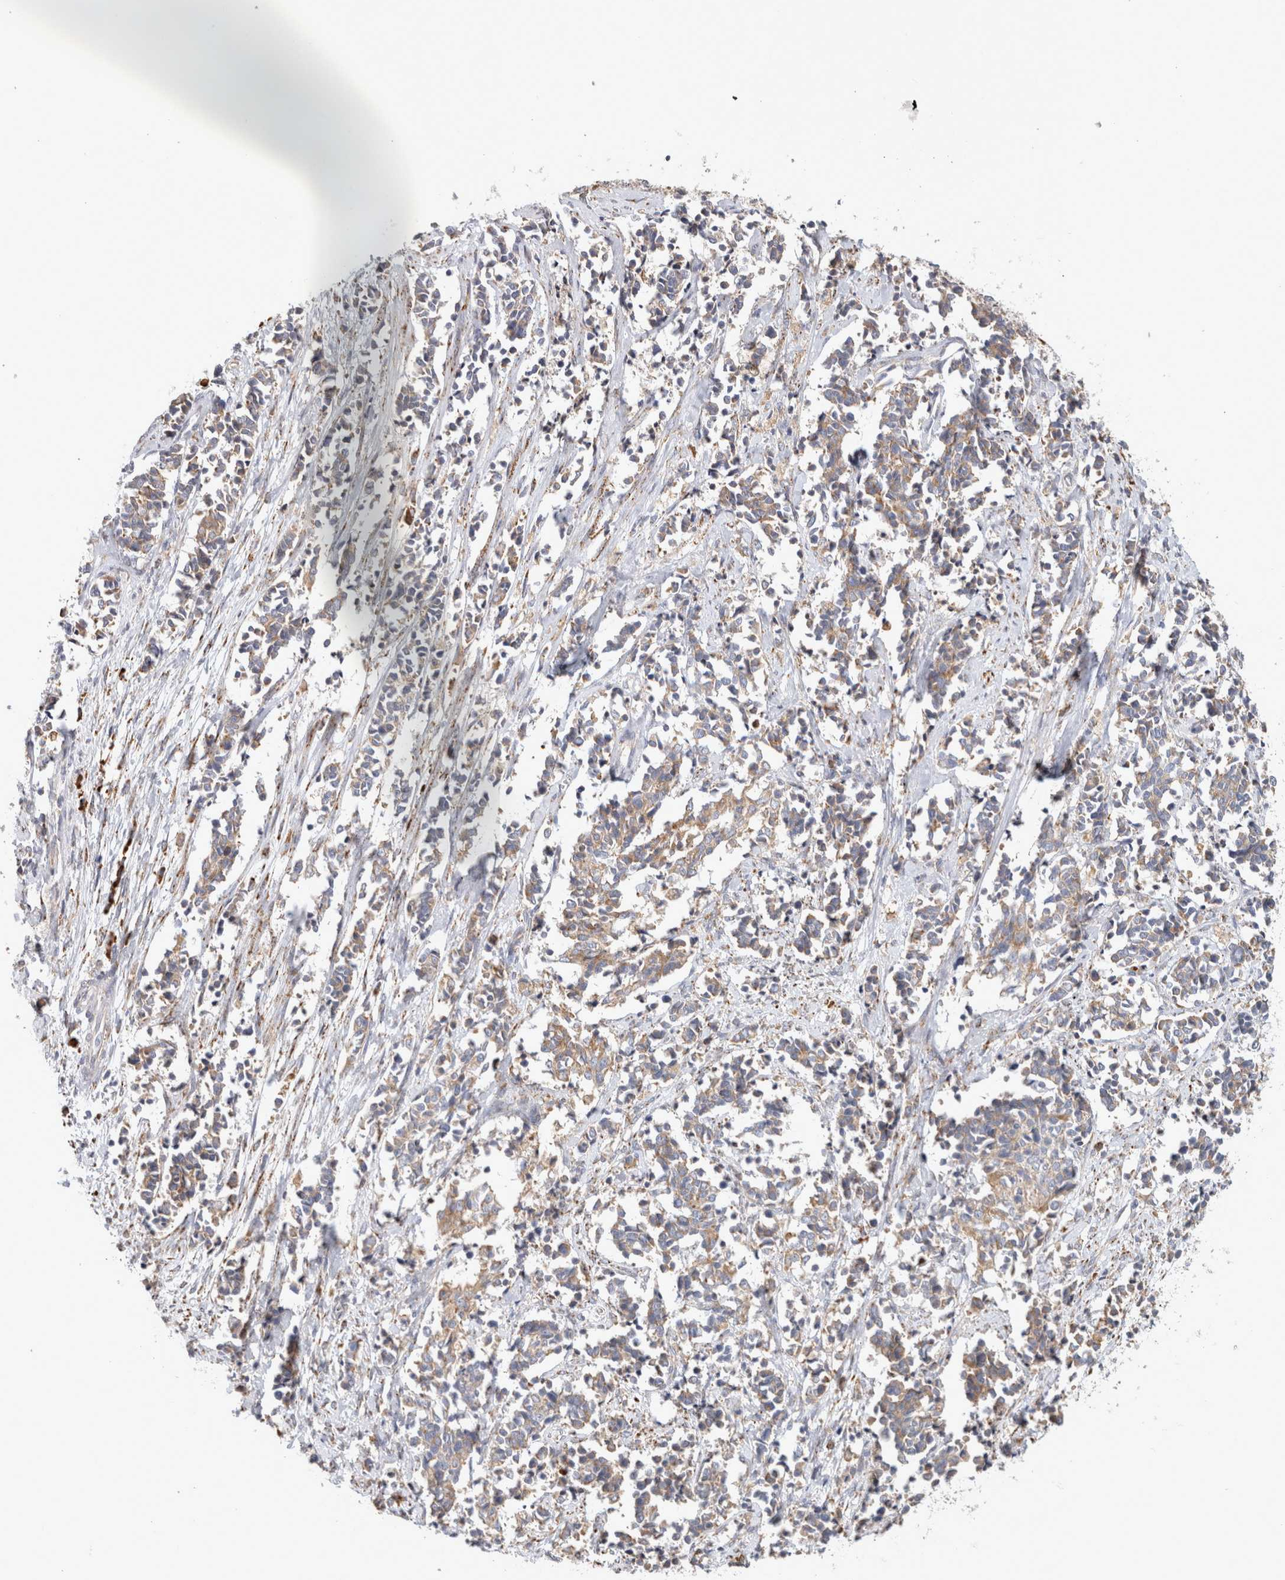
{"staining": {"intensity": "weak", "quantity": ">75%", "location": "cytoplasmic/membranous"}, "tissue": "cervical cancer", "cell_type": "Tumor cells", "image_type": "cancer", "snomed": [{"axis": "morphology", "description": "Squamous cell carcinoma, NOS"}, {"axis": "topography", "description": "Cervix"}], "caption": "This is a micrograph of IHC staining of cervical cancer (squamous cell carcinoma), which shows weak expression in the cytoplasmic/membranous of tumor cells.", "gene": "RPN2", "patient": {"sex": "female", "age": 35}}